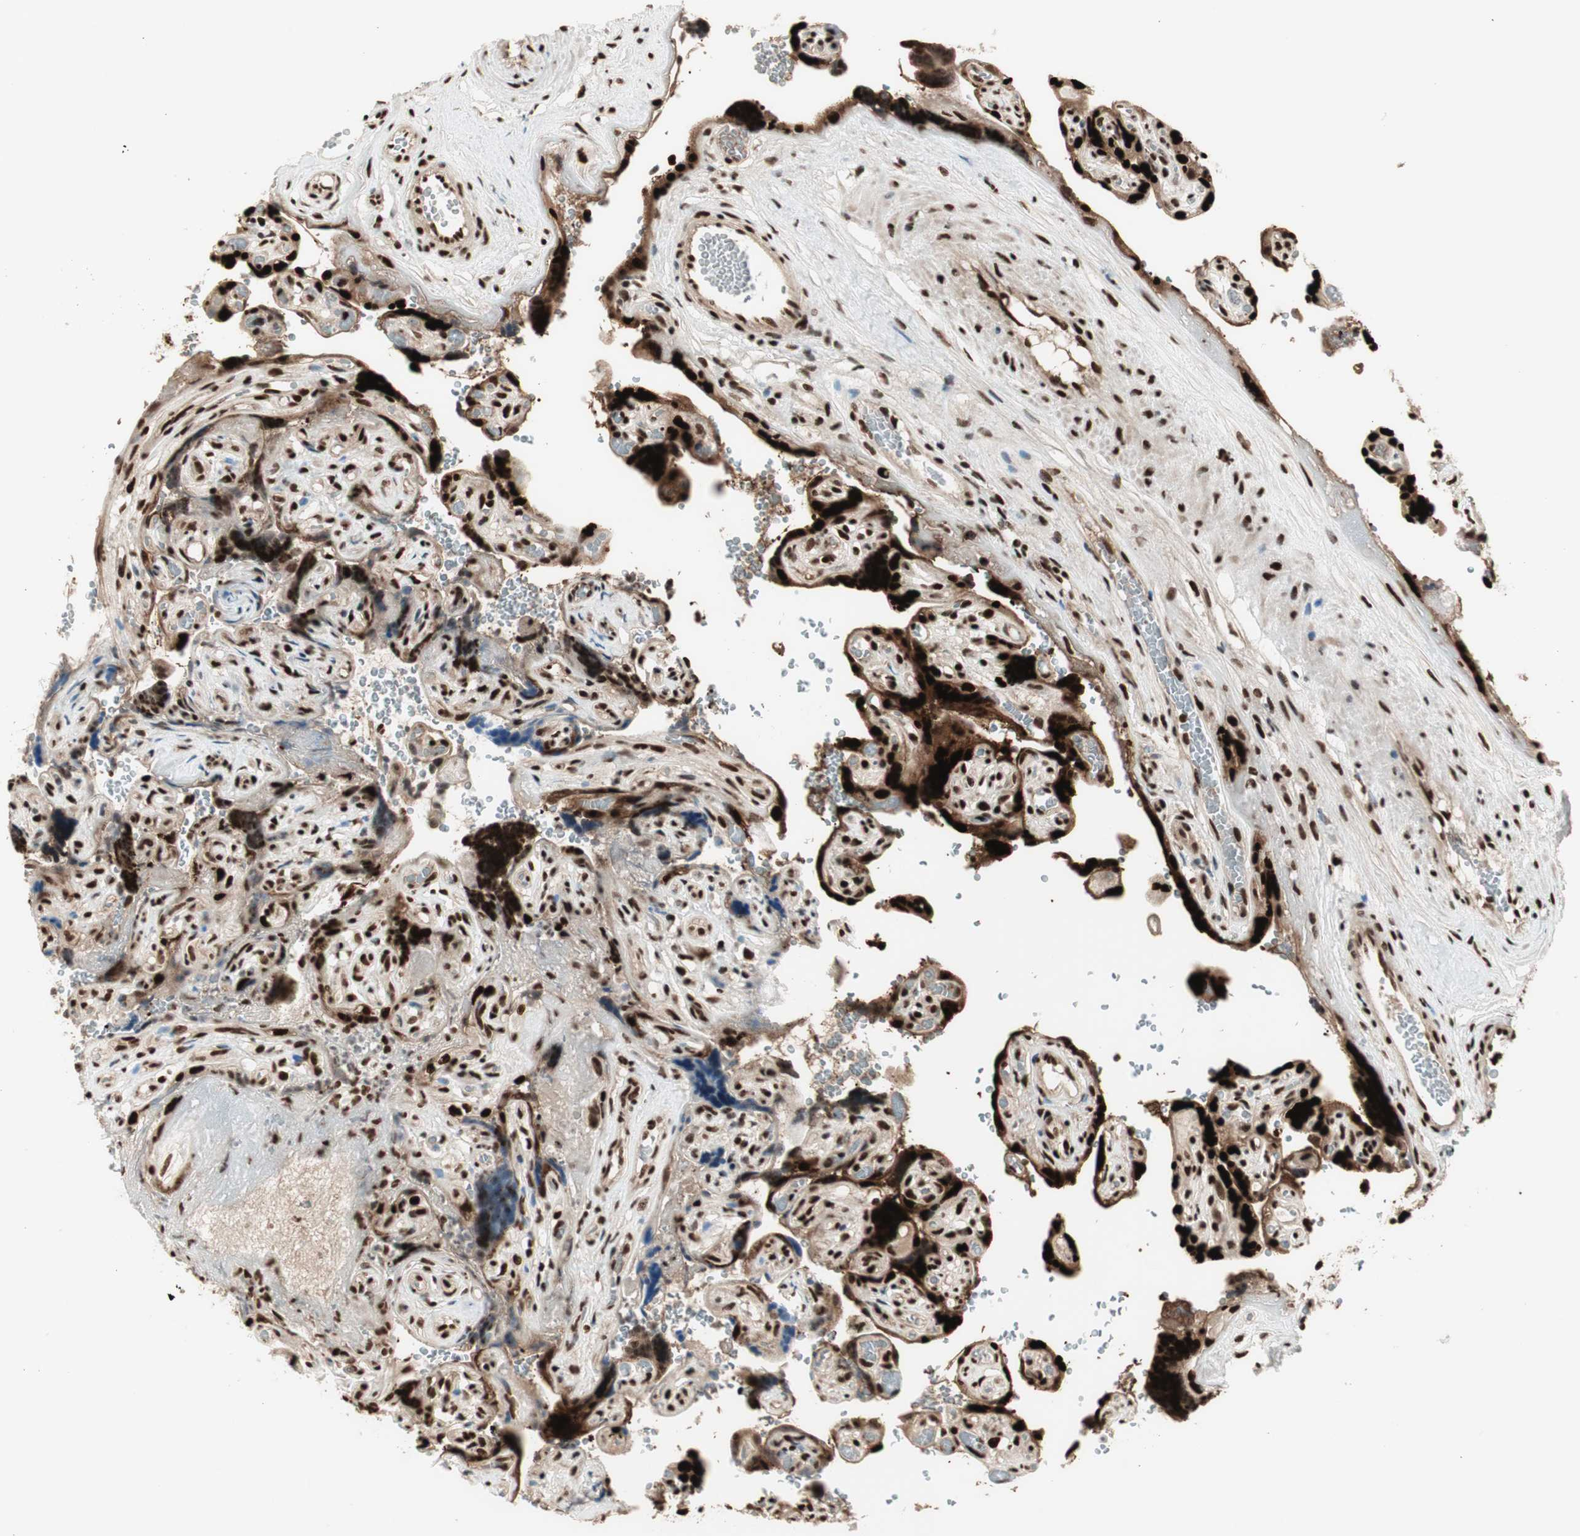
{"staining": {"intensity": "strong", "quantity": ">75%", "location": "nuclear"}, "tissue": "placenta", "cell_type": "Decidual cells", "image_type": "normal", "snomed": [{"axis": "morphology", "description": "Normal tissue, NOS"}, {"axis": "topography", "description": "Placenta"}], "caption": "Protein staining by IHC displays strong nuclear expression in approximately >75% of decidual cells in benign placenta.", "gene": "HEXIM1", "patient": {"sex": "female", "age": 30}}